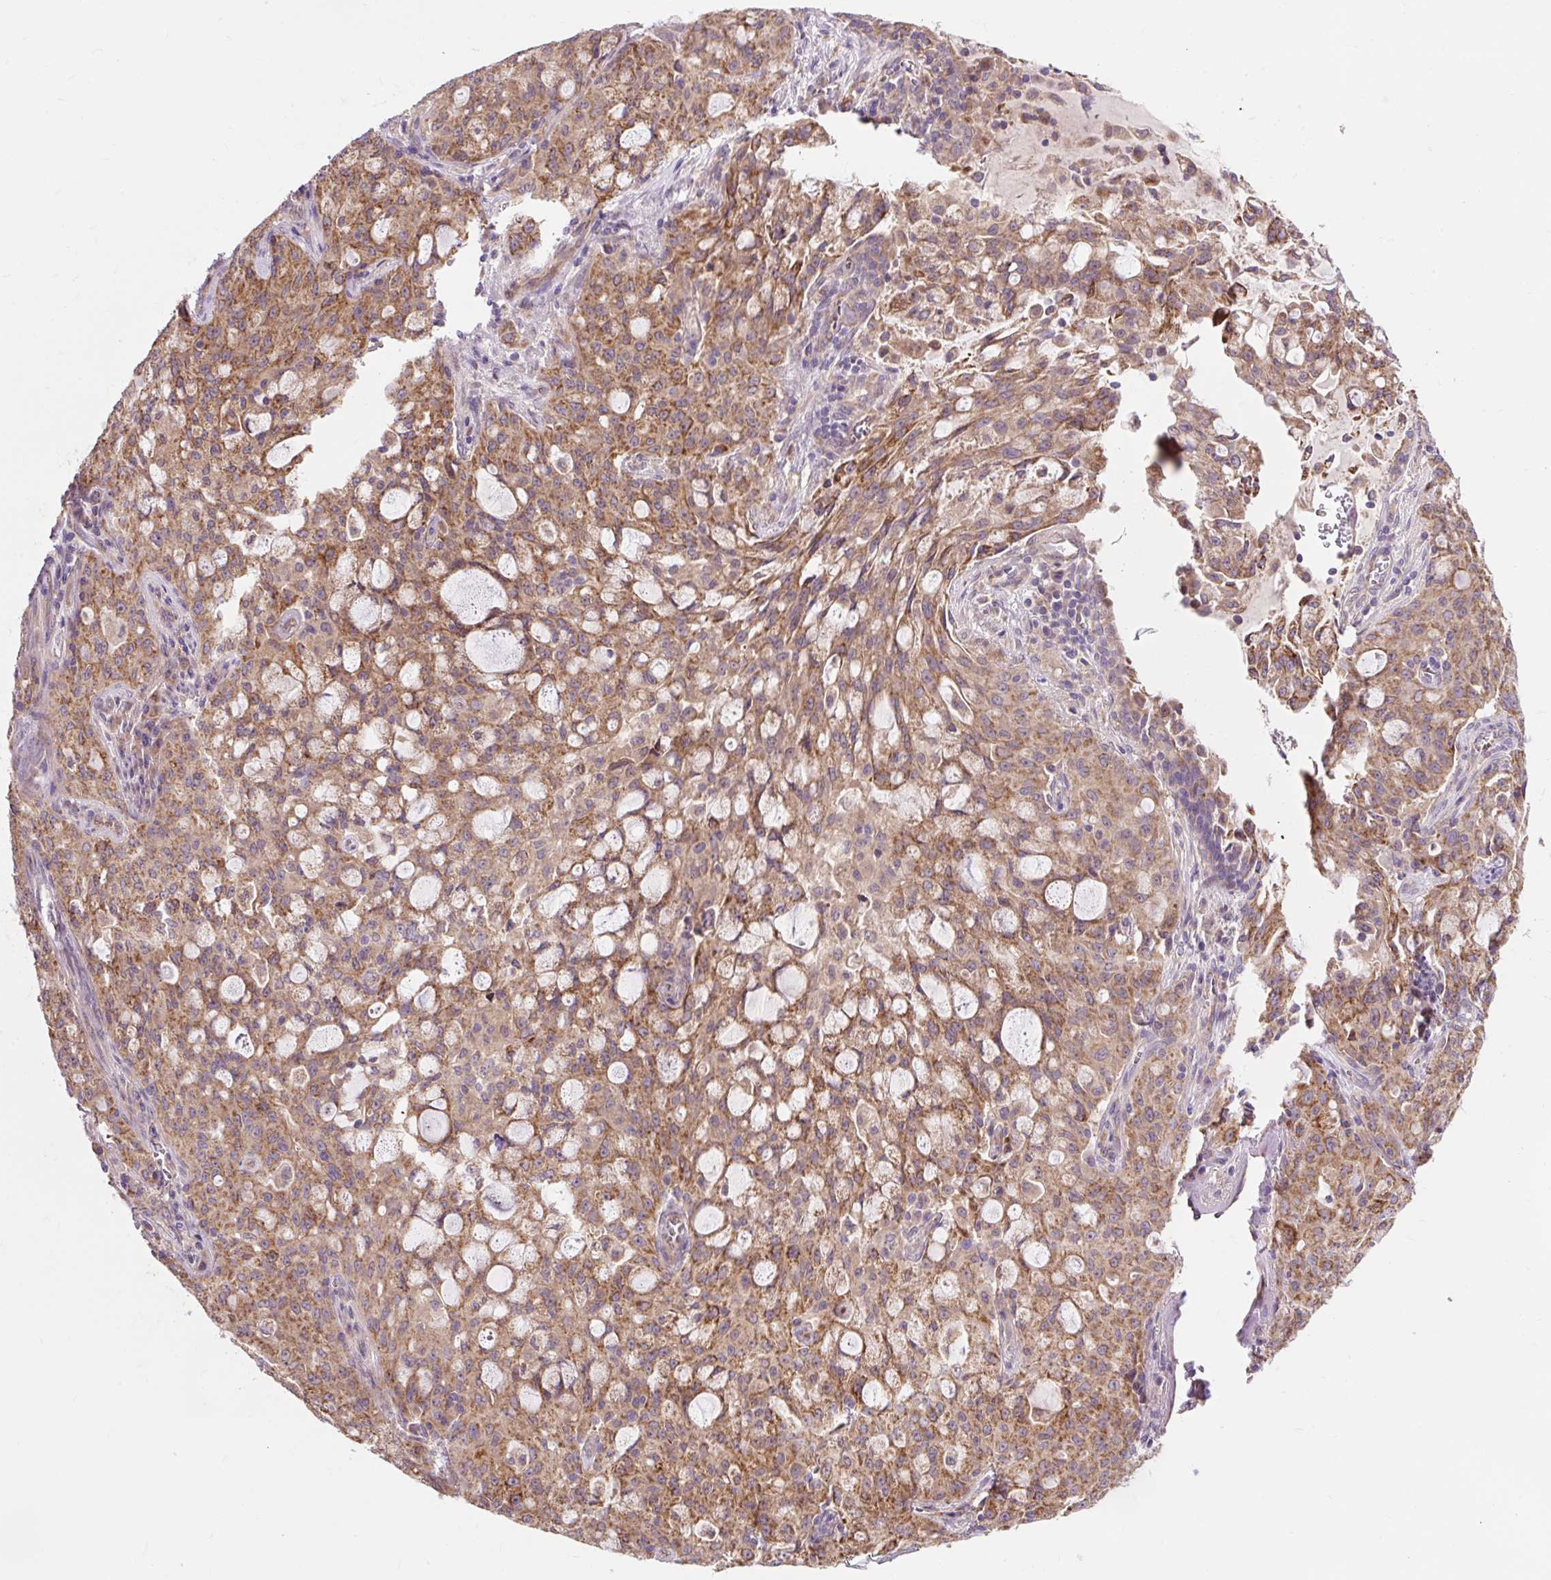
{"staining": {"intensity": "moderate", "quantity": ">75%", "location": "cytoplasmic/membranous"}, "tissue": "lung cancer", "cell_type": "Tumor cells", "image_type": "cancer", "snomed": [{"axis": "morphology", "description": "Adenocarcinoma, NOS"}, {"axis": "topography", "description": "Lung"}], "caption": "Lung adenocarcinoma stained with immunohistochemistry (IHC) shows moderate cytoplasmic/membranous expression in approximately >75% of tumor cells. The staining was performed using DAB (3,3'-diaminobenzidine), with brown indicating positive protein expression. Nuclei are stained blue with hematoxylin.", "gene": "TRIAP1", "patient": {"sex": "female", "age": 44}}